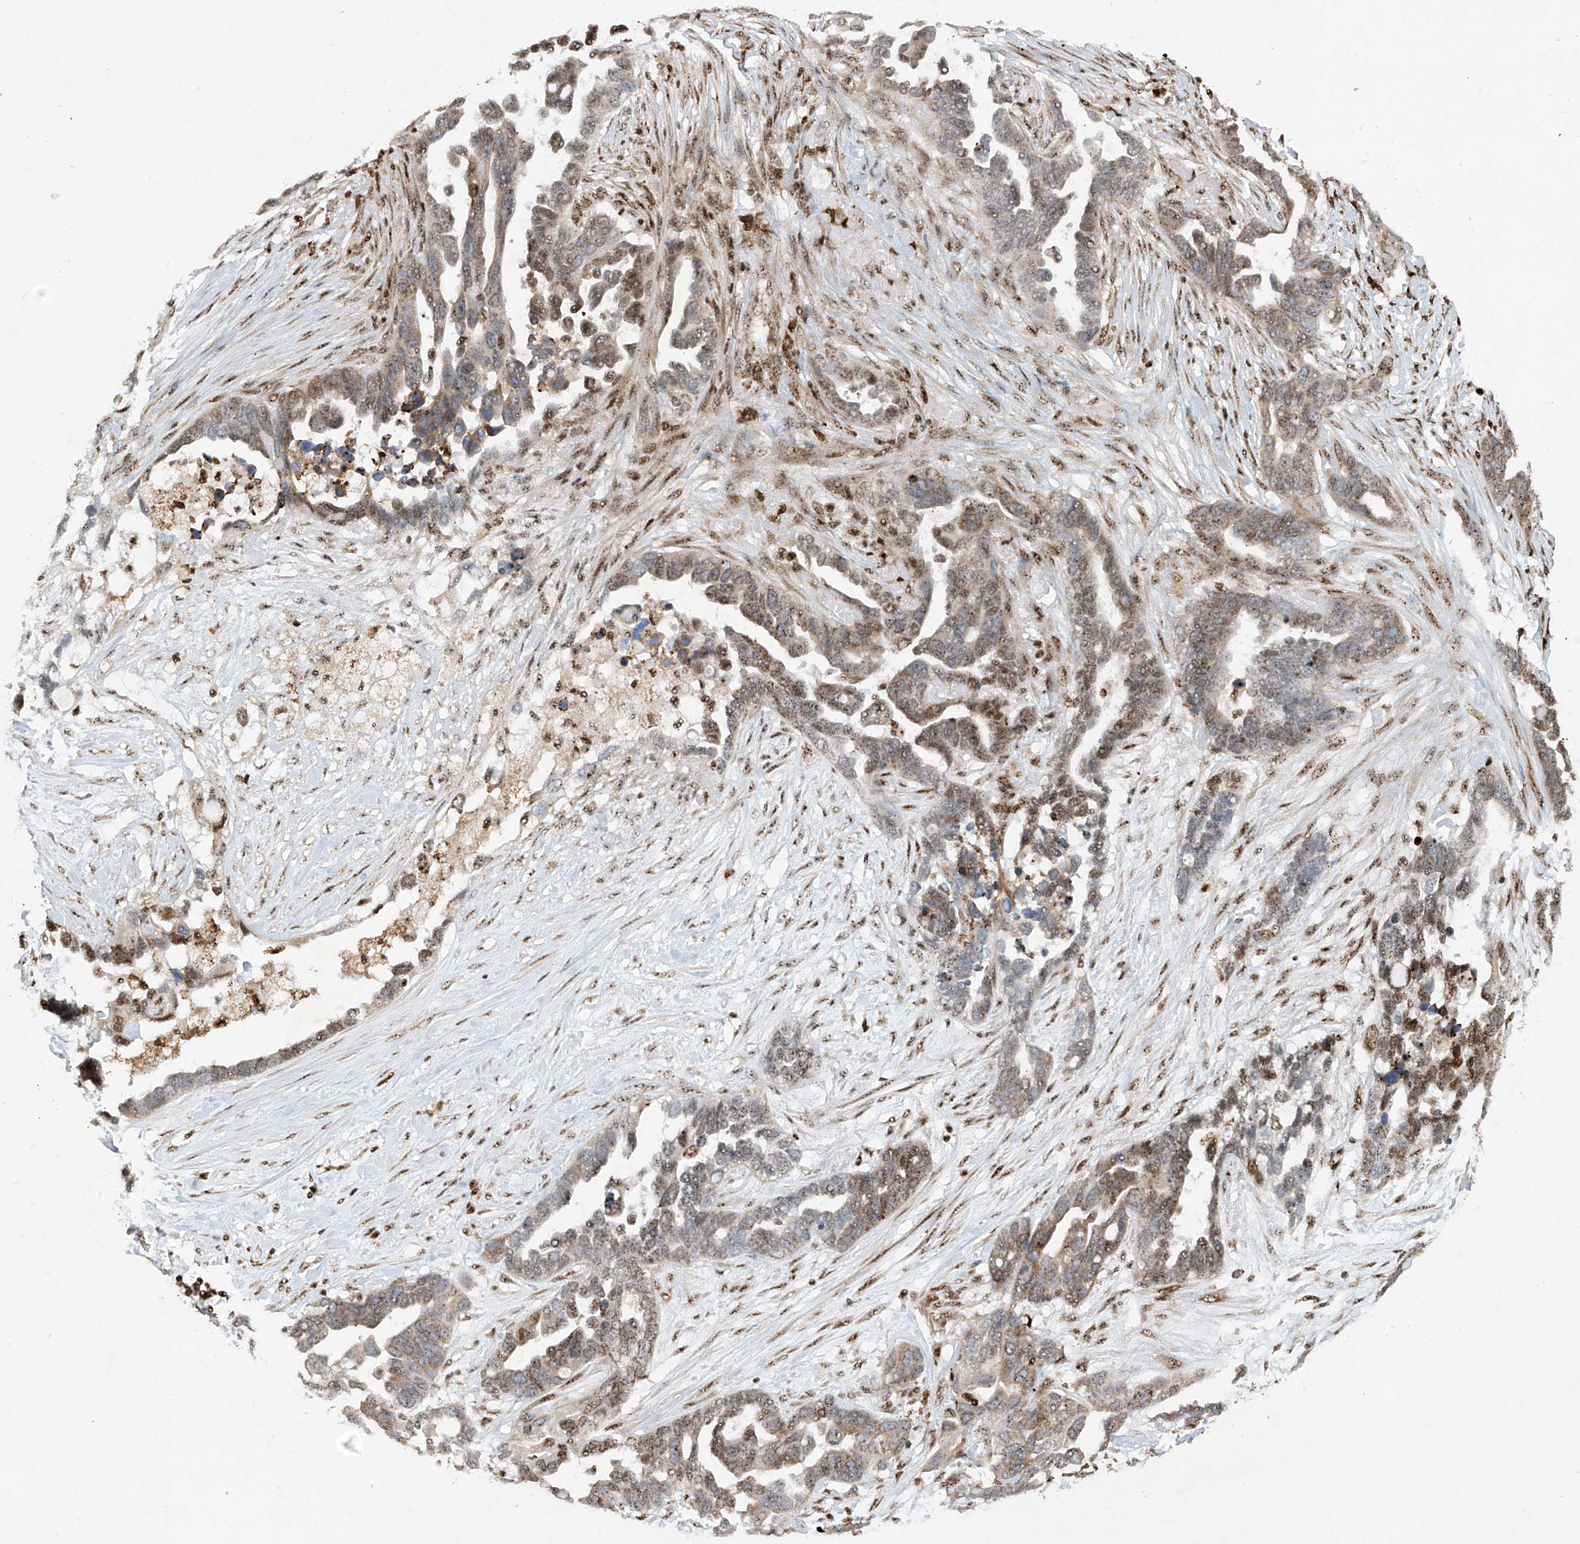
{"staining": {"intensity": "moderate", "quantity": ">75%", "location": "nuclear"}, "tissue": "ovarian cancer", "cell_type": "Tumor cells", "image_type": "cancer", "snomed": [{"axis": "morphology", "description": "Cystadenocarcinoma, serous, NOS"}, {"axis": "topography", "description": "Ovary"}], "caption": "Protein analysis of serous cystadenocarcinoma (ovarian) tissue shows moderate nuclear positivity in approximately >75% of tumor cells.", "gene": "ZBTB8A", "patient": {"sex": "female", "age": 54}}